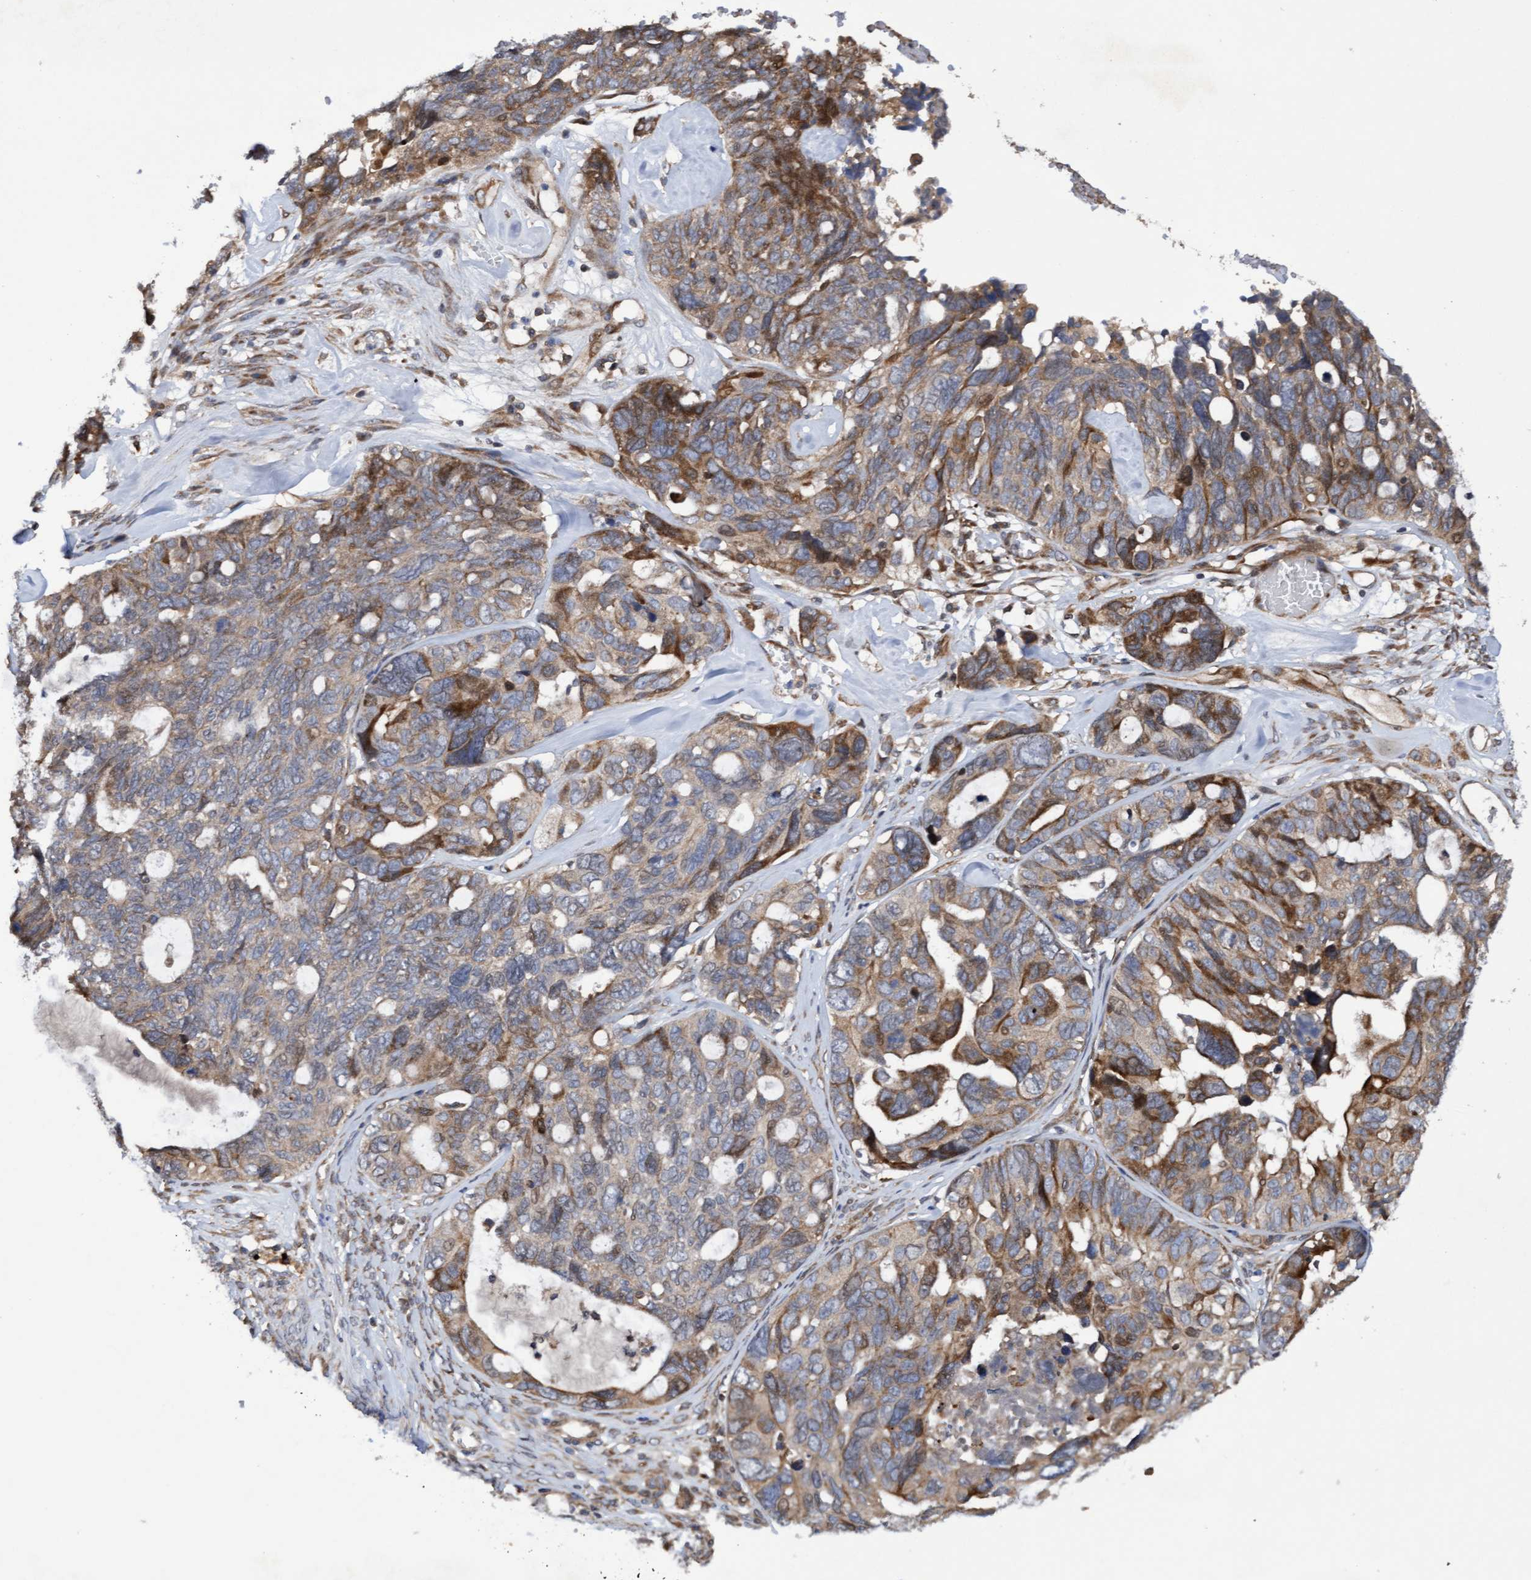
{"staining": {"intensity": "moderate", "quantity": ">75%", "location": "cytoplasmic/membranous"}, "tissue": "ovarian cancer", "cell_type": "Tumor cells", "image_type": "cancer", "snomed": [{"axis": "morphology", "description": "Cystadenocarcinoma, serous, NOS"}, {"axis": "topography", "description": "Ovary"}], "caption": "Immunohistochemistry of human ovarian serous cystadenocarcinoma demonstrates medium levels of moderate cytoplasmic/membranous expression in approximately >75% of tumor cells.", "gene": "ELP5", "patient": {"sex": "female", "age": 79}}